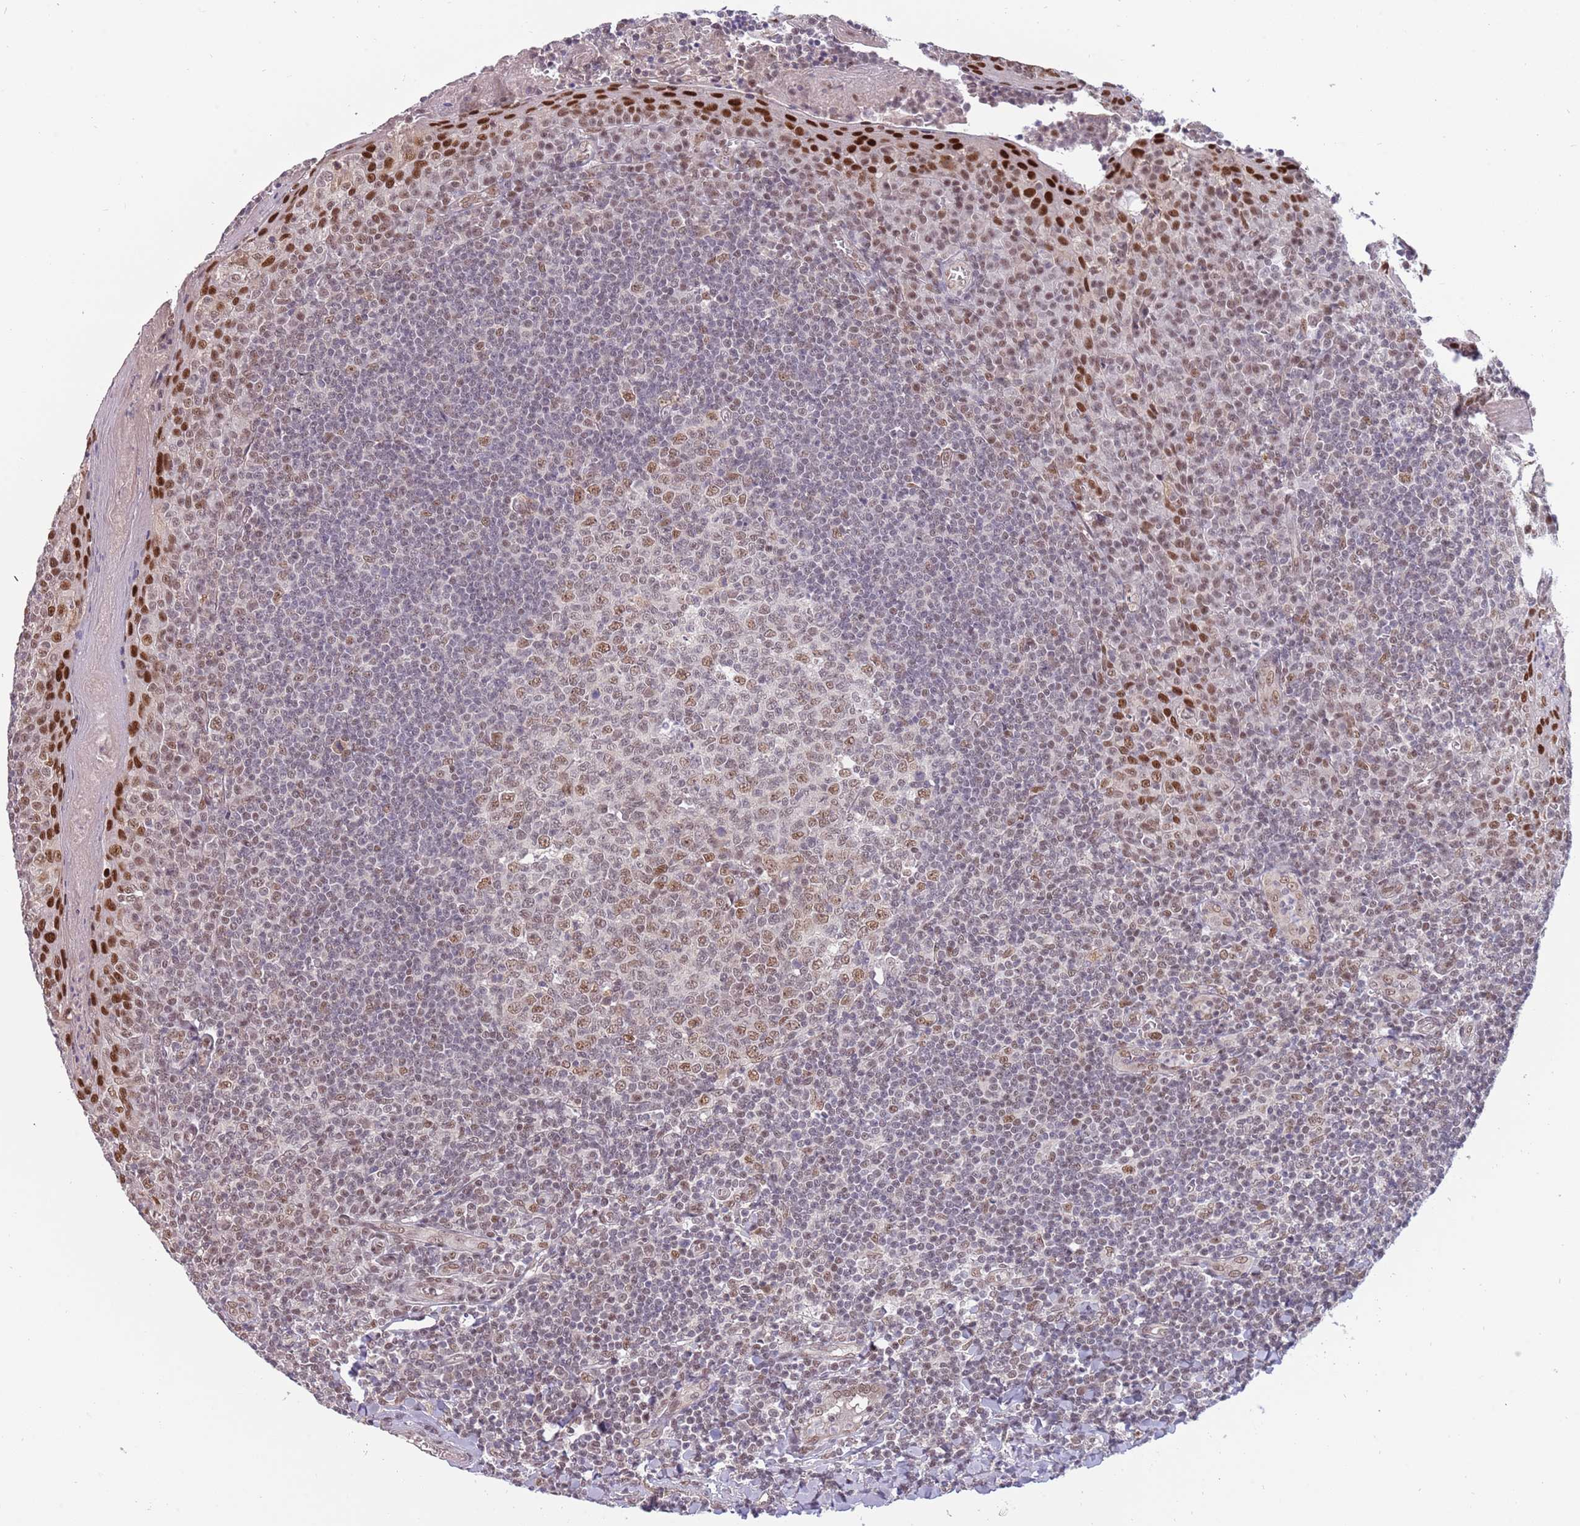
{"staining": {"intensity": "moderate", "quantity": "<25%", "location": "nuclear"}, "tissue": "tonsil", "cell_type": "Germinal center cells", "image_type": "normal", "snomed": [{"axis": "morphology", "description": "Normal tissue, NOS"}, {"axis": "topography", "description": "Tonsil"}], "caption": "Immunohistochemical staining of benign human tonsil shows moderate nuclear protein expression in about <25% of germinal center cells. (Stains: DAB (3,3'-diaminobenzidine) in brown, nuclei in blue, Microscopy: brightfield microscopy at high magnification).", "gene": "ZBTB7A", "patient": {"sex": "male", "age": 27}}